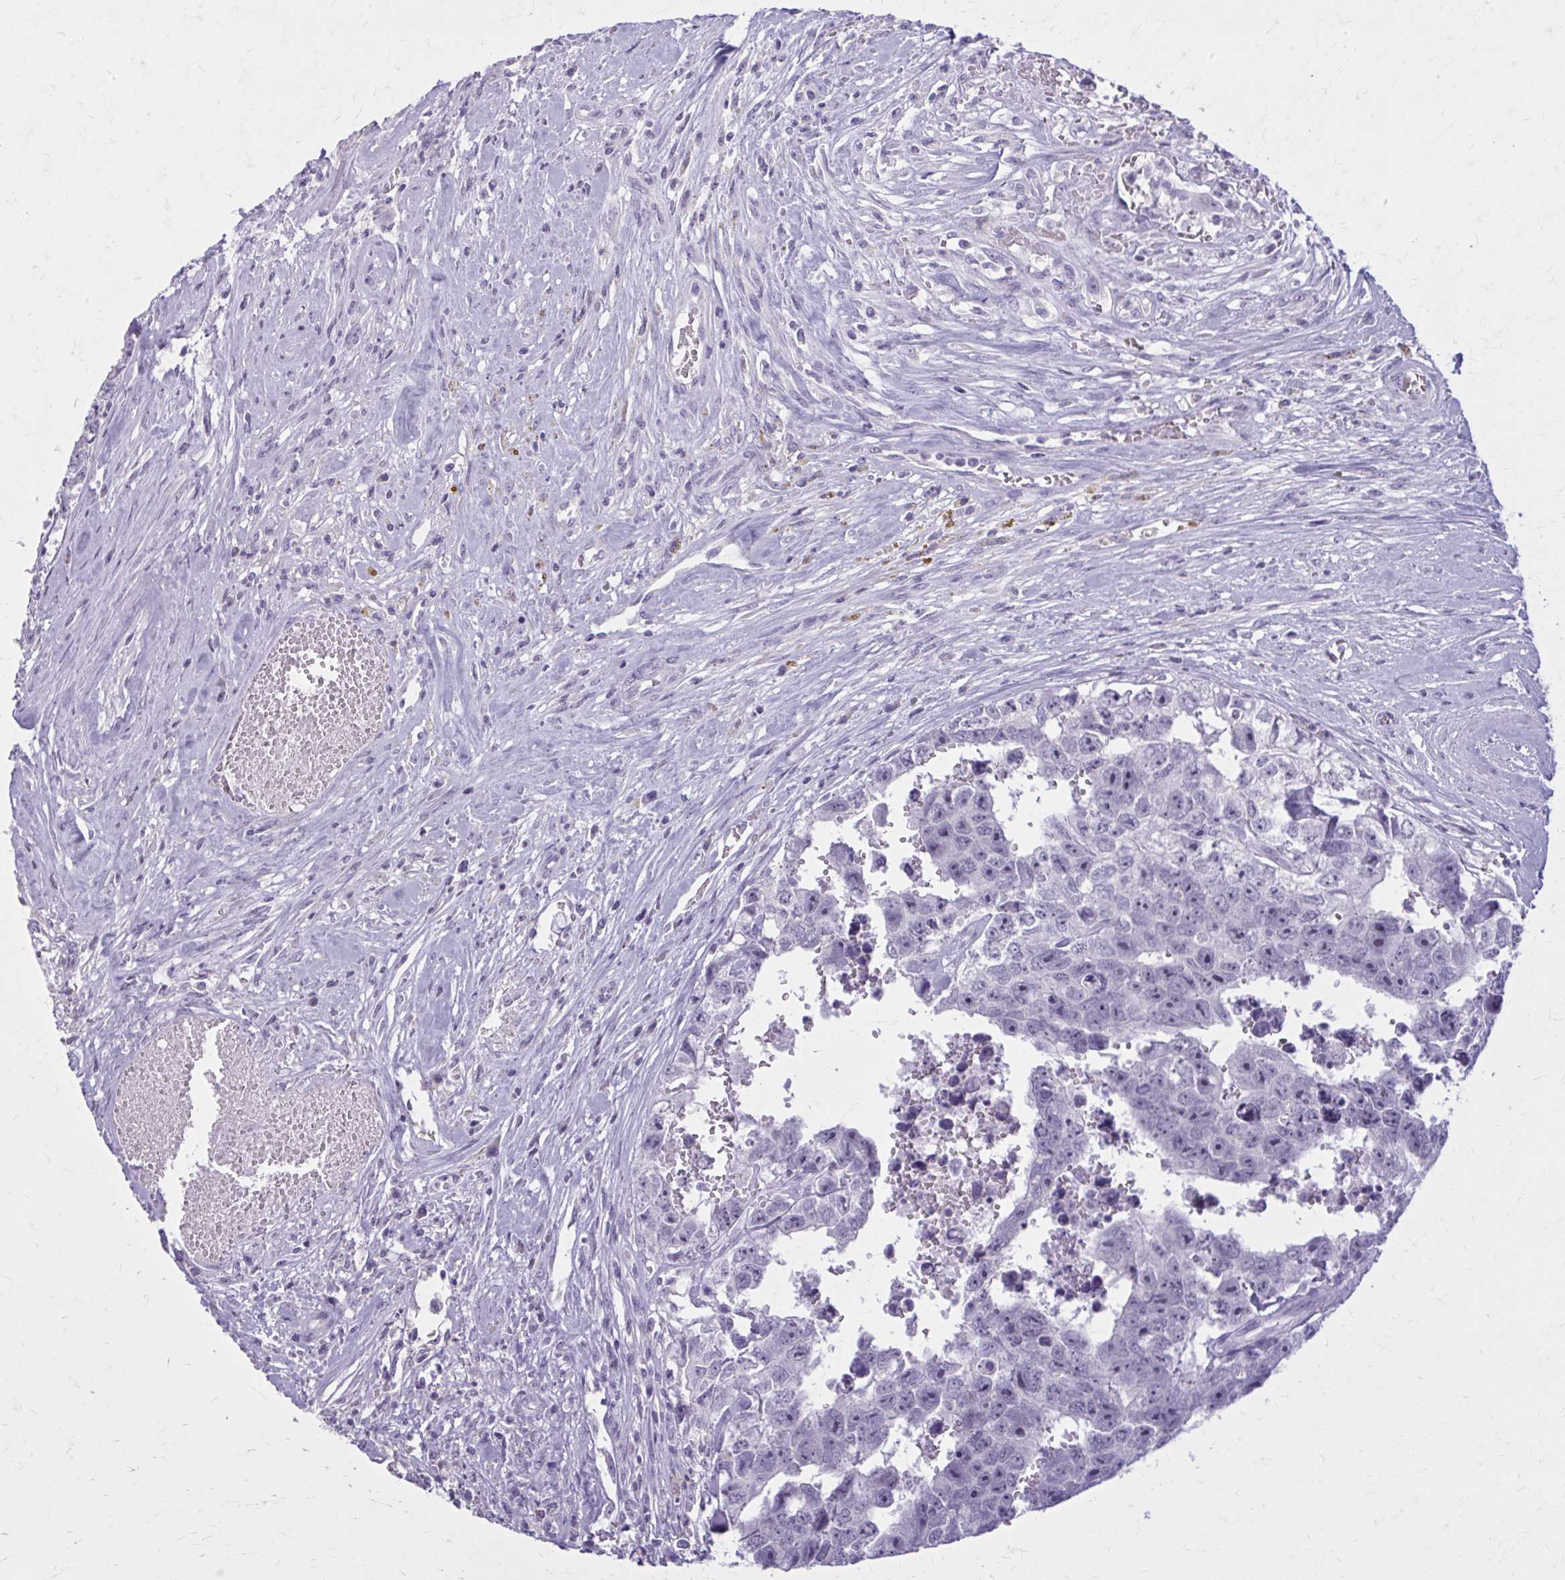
{"staining": {"intensity": "negative", "quantity": "none", "location": "none"}, "tissue": "testis cancer", "cell_type": "Tumor cells", "image_type": "cancer", "snomed": [{"axis": "morphology", "description": "Carcinoma, Embryonal, NOS"}, {"axis": "topography", "description": "Testis"}], "caption": "A high-resolution histopathology image shows immunohistochemistry (IHC) staining of embryonal carcinoma (testis), which reveals no significant staining in tumor cells.", "gene": "OR4B1", "patient": {"sex": "male", "age": 22}}